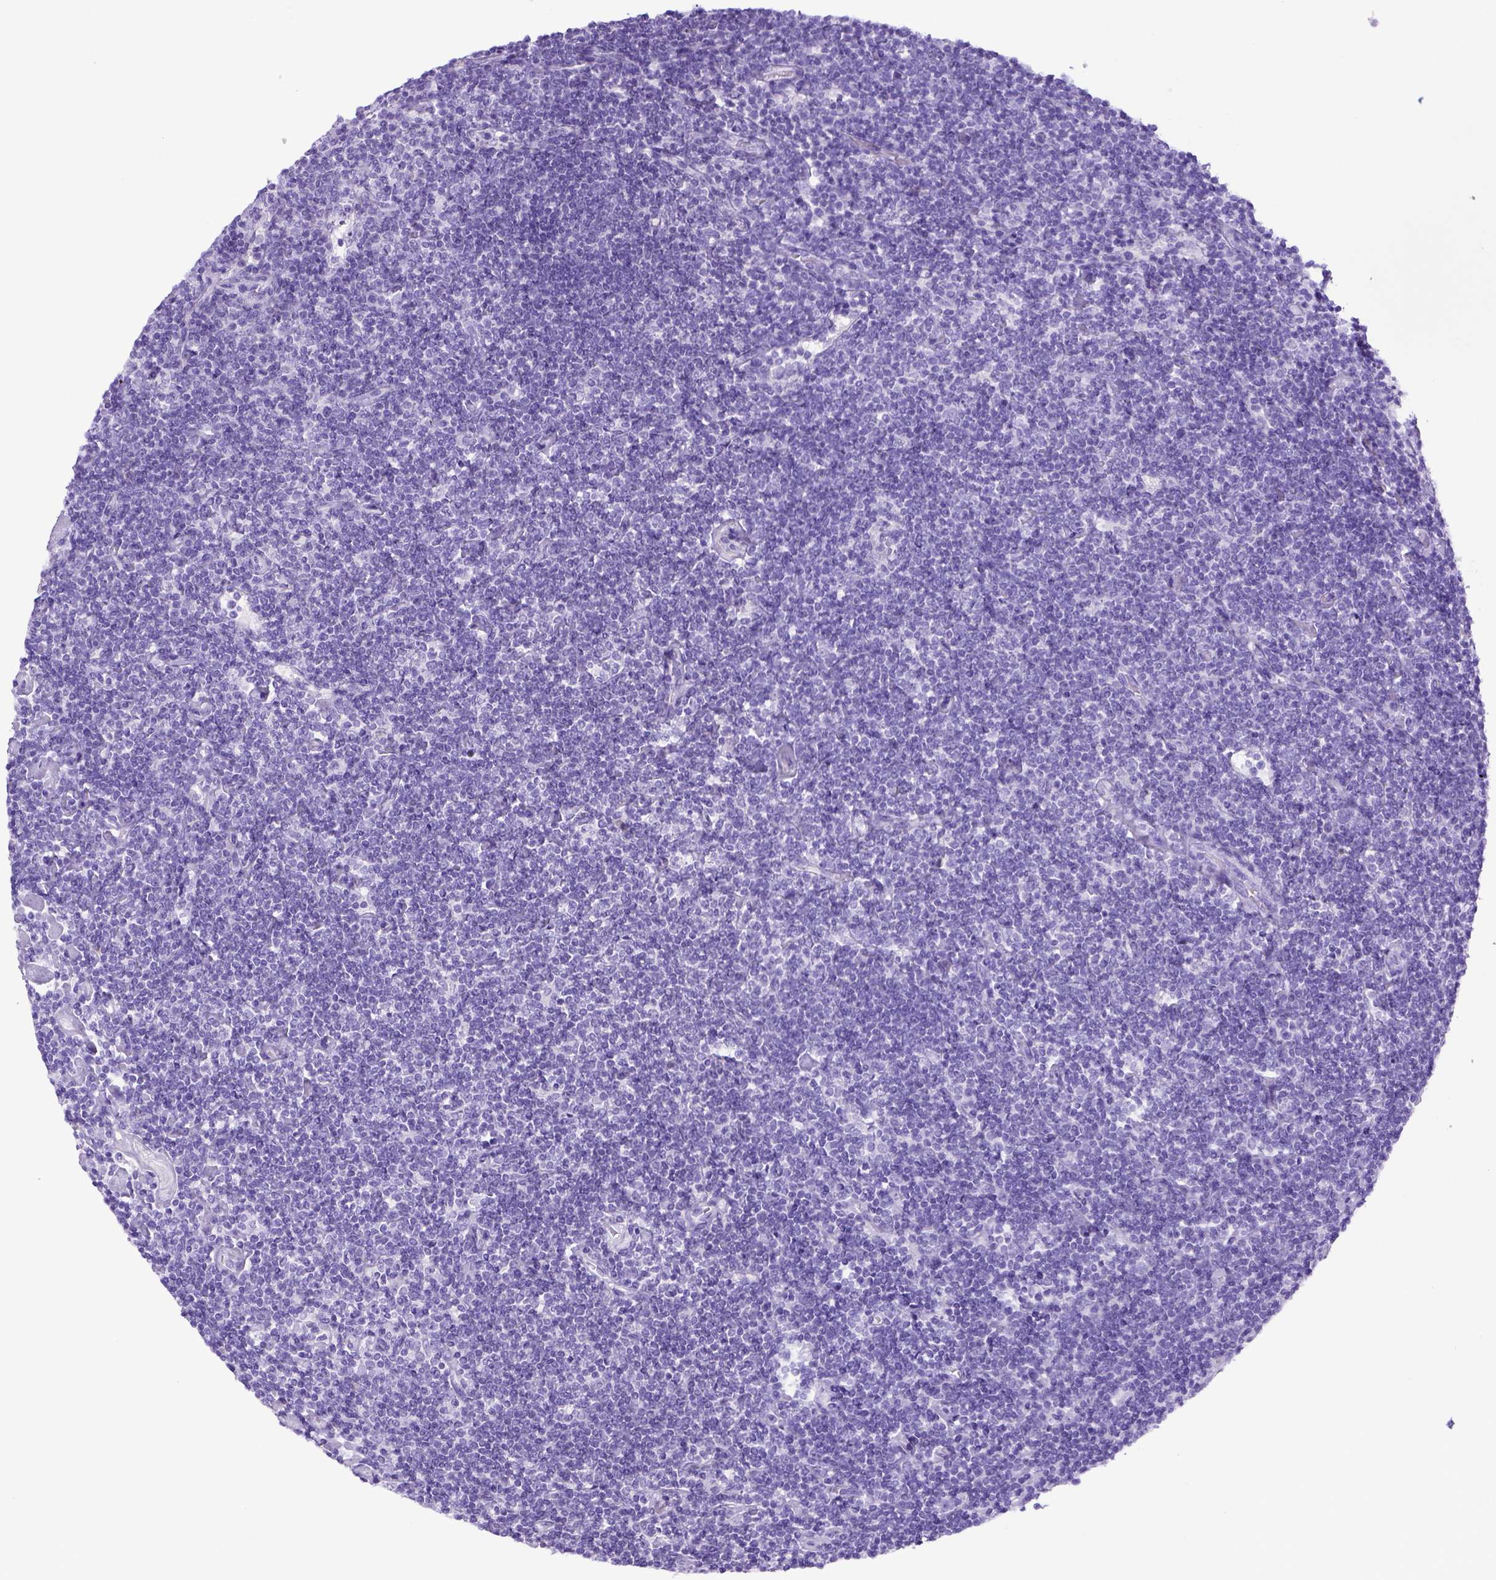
{"staining": {"intensity": "negative", "quantity": "none", "location": "none"}, "tissue": "lymphoma", "cell_type": "Tumor cells", "image_type": "cancer", "snomed": [{"axis": "morphology", "description": "Hodgkin's disease, NOS"}, {"axis": "topography", "description": "Lymph node"}], "caption": "Tumor cells show no significant protein expression in Hodgkin's disease.", "gene": "ITIH4", "patient": {"sex": "male", "age": 40}}